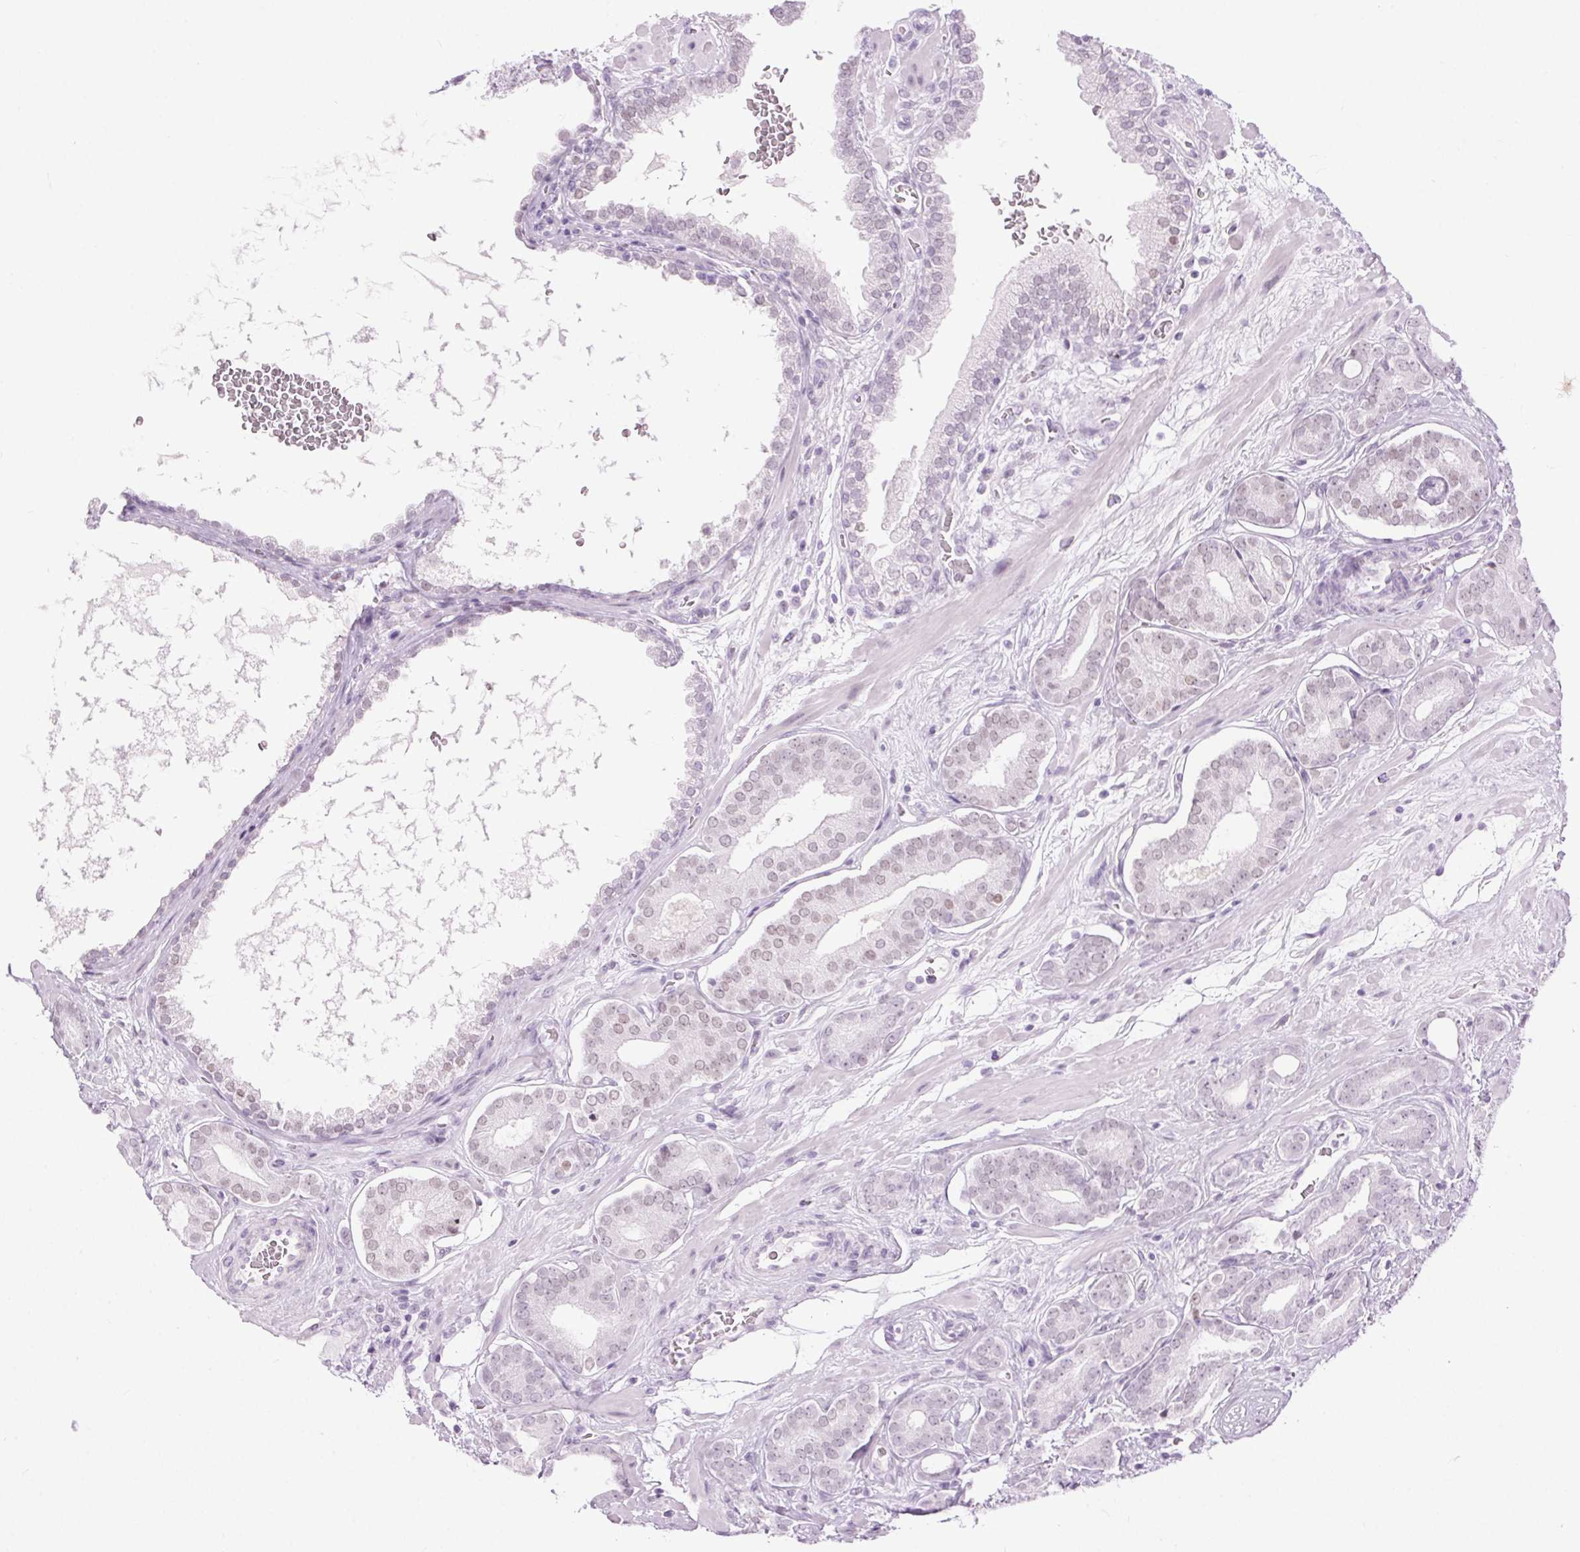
{"staining": {"intensity": "weak", "quantity": "<25%", "location": "nuclear"}, "tissue": "prostate cancer", "cell_type": "Tumor cells", "image_type": "cancer", "snomed": [{"axis": "morphology", "description": "Adenocarcinoma, High grade"}, {"axis": "topography", "description": "Prostate"}], "caption": "High magnification brightfield microscopy of adenocarcinoma (high-grade) (prostate) stained with DAB (brown) and counterstained with hematoxylin (blue): tumor cells show no significant positivity.", "gene": "BEND2", "patient": {"sex": "male", "age": 66}}